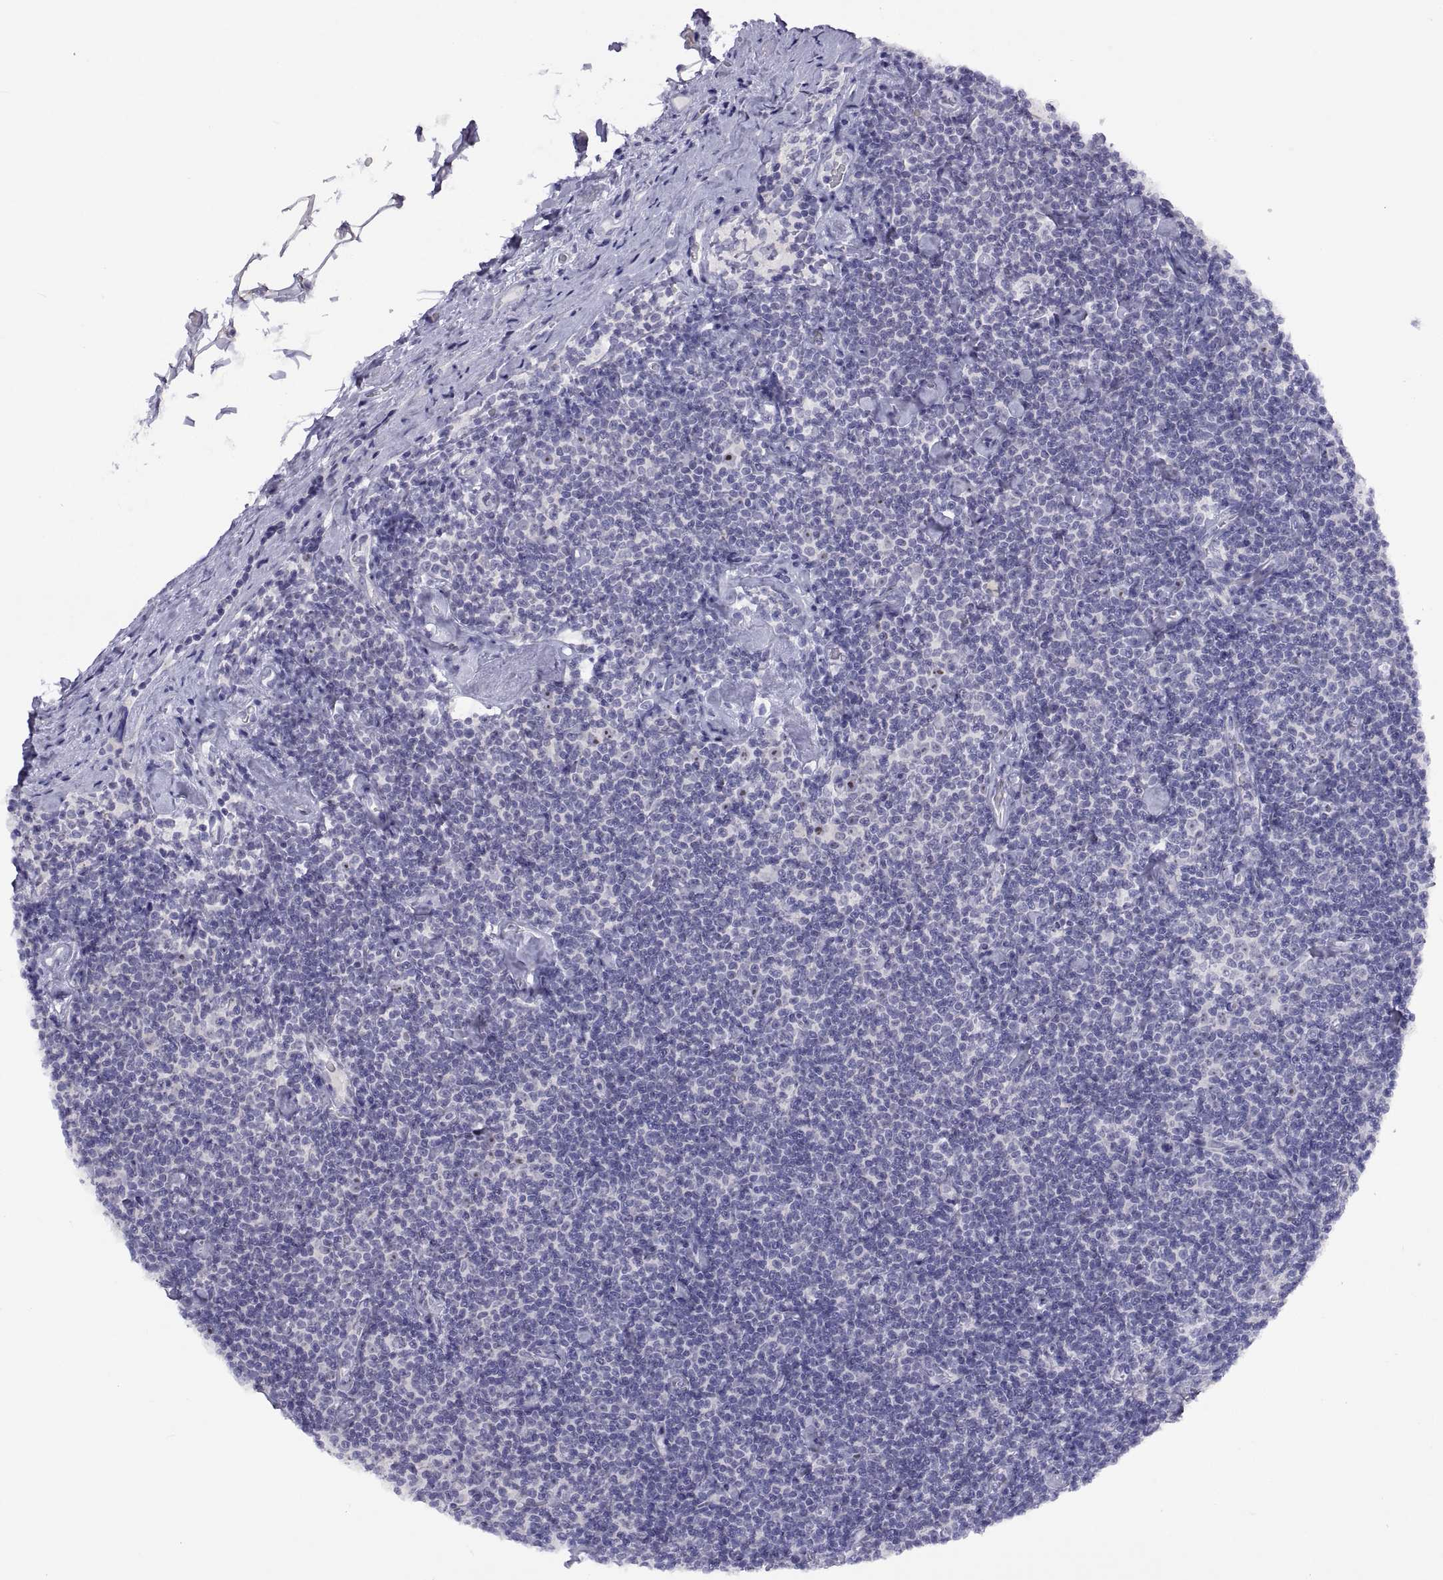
{"staining": {"intensity": "negative", "quantity": "none", "location": "none"}, "tissue": "lymphoma", "cell_type": "Tumor cells", "image_type": "cancer", "snomed": [{"axis": "morphology", "description": "Malignant lymphoma, non-Hodgkin's type, Low grade"}, {"axis": "topography", "description": "Lymph node"}], "caption": "The photomicrograph displays no significant positivity in tumor cells of malignant lymphoma, non-Hodgkin's type (low-grade). The staining was performed using DAB (3,3'-diaminobenzidine) to visualize the protein expression in brown, while the nuclei were stained in blue with hematoxylin (Magnification: 20x).", "gene": "VSX2", "patient": {"sex": "male", "age": 81}}